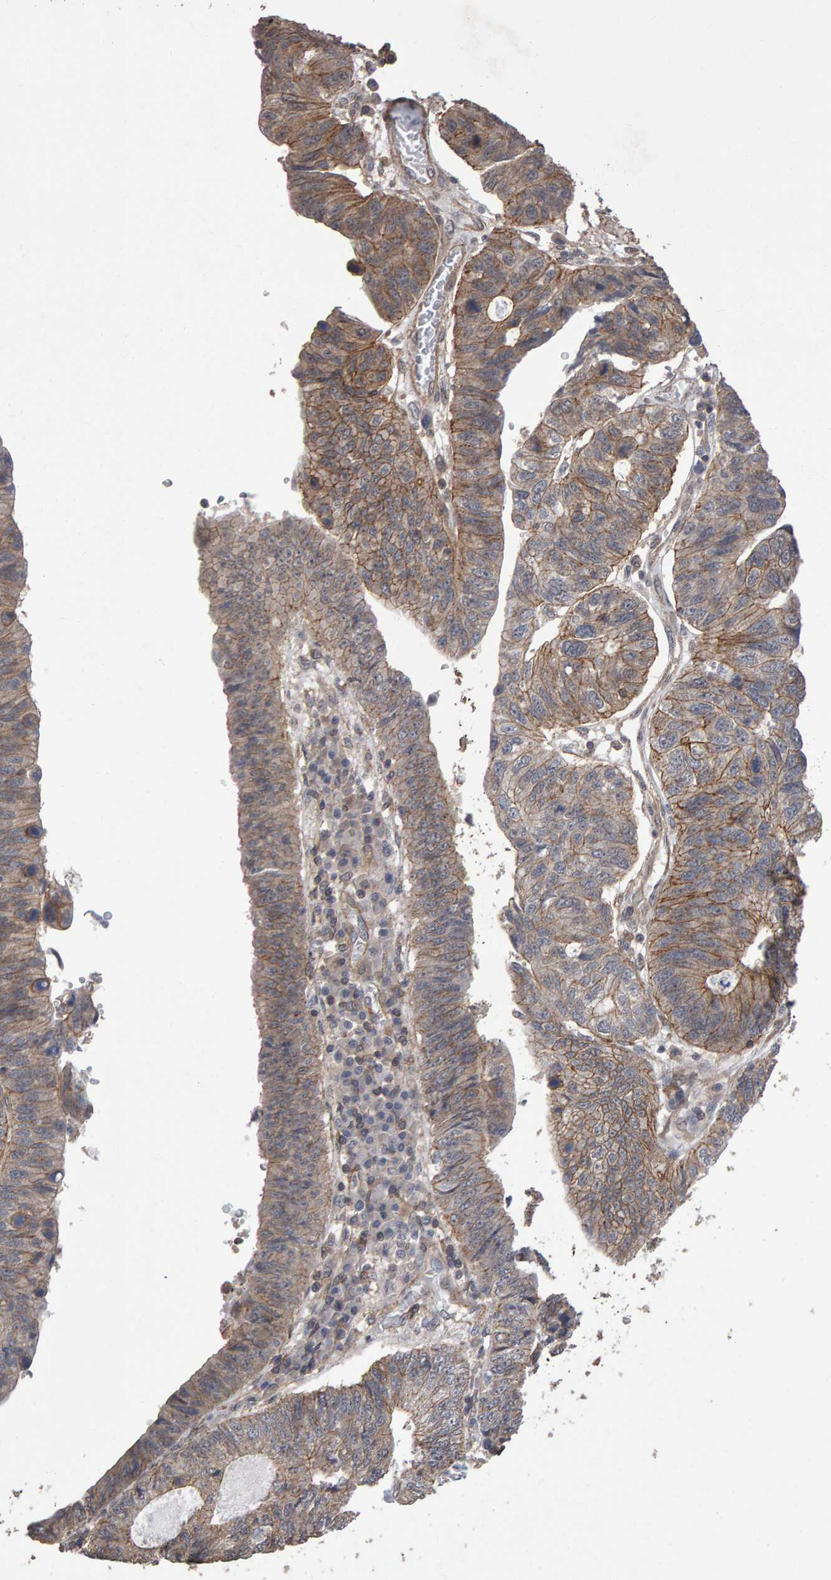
{"staining": {"intensity": "strong", "quantity": ">75%", "location": "cytoplasmic/membranous"}, "tissue": "stomach cancer", "cell_type": "Tumor cells", "image_type": "cancer", "snomed": [{"axis": "morphology", "description": "Adenocarcinoma, NOS"}, {"axis": "topography", "description": "Stomach"}], "caption": "The image demonstrates immunohistochemical staining of stomach cancer (adenocarcinoma). There is strong cytoplasmic/membranous expression is present in about >75% of tumor cells. (DAB (3,3'-diaminobenzidine) IHC, brown staining for protein, blue staining for nuclei).", "gene": "SCRIB", "patient": {"sex": "male", "age": 59}}